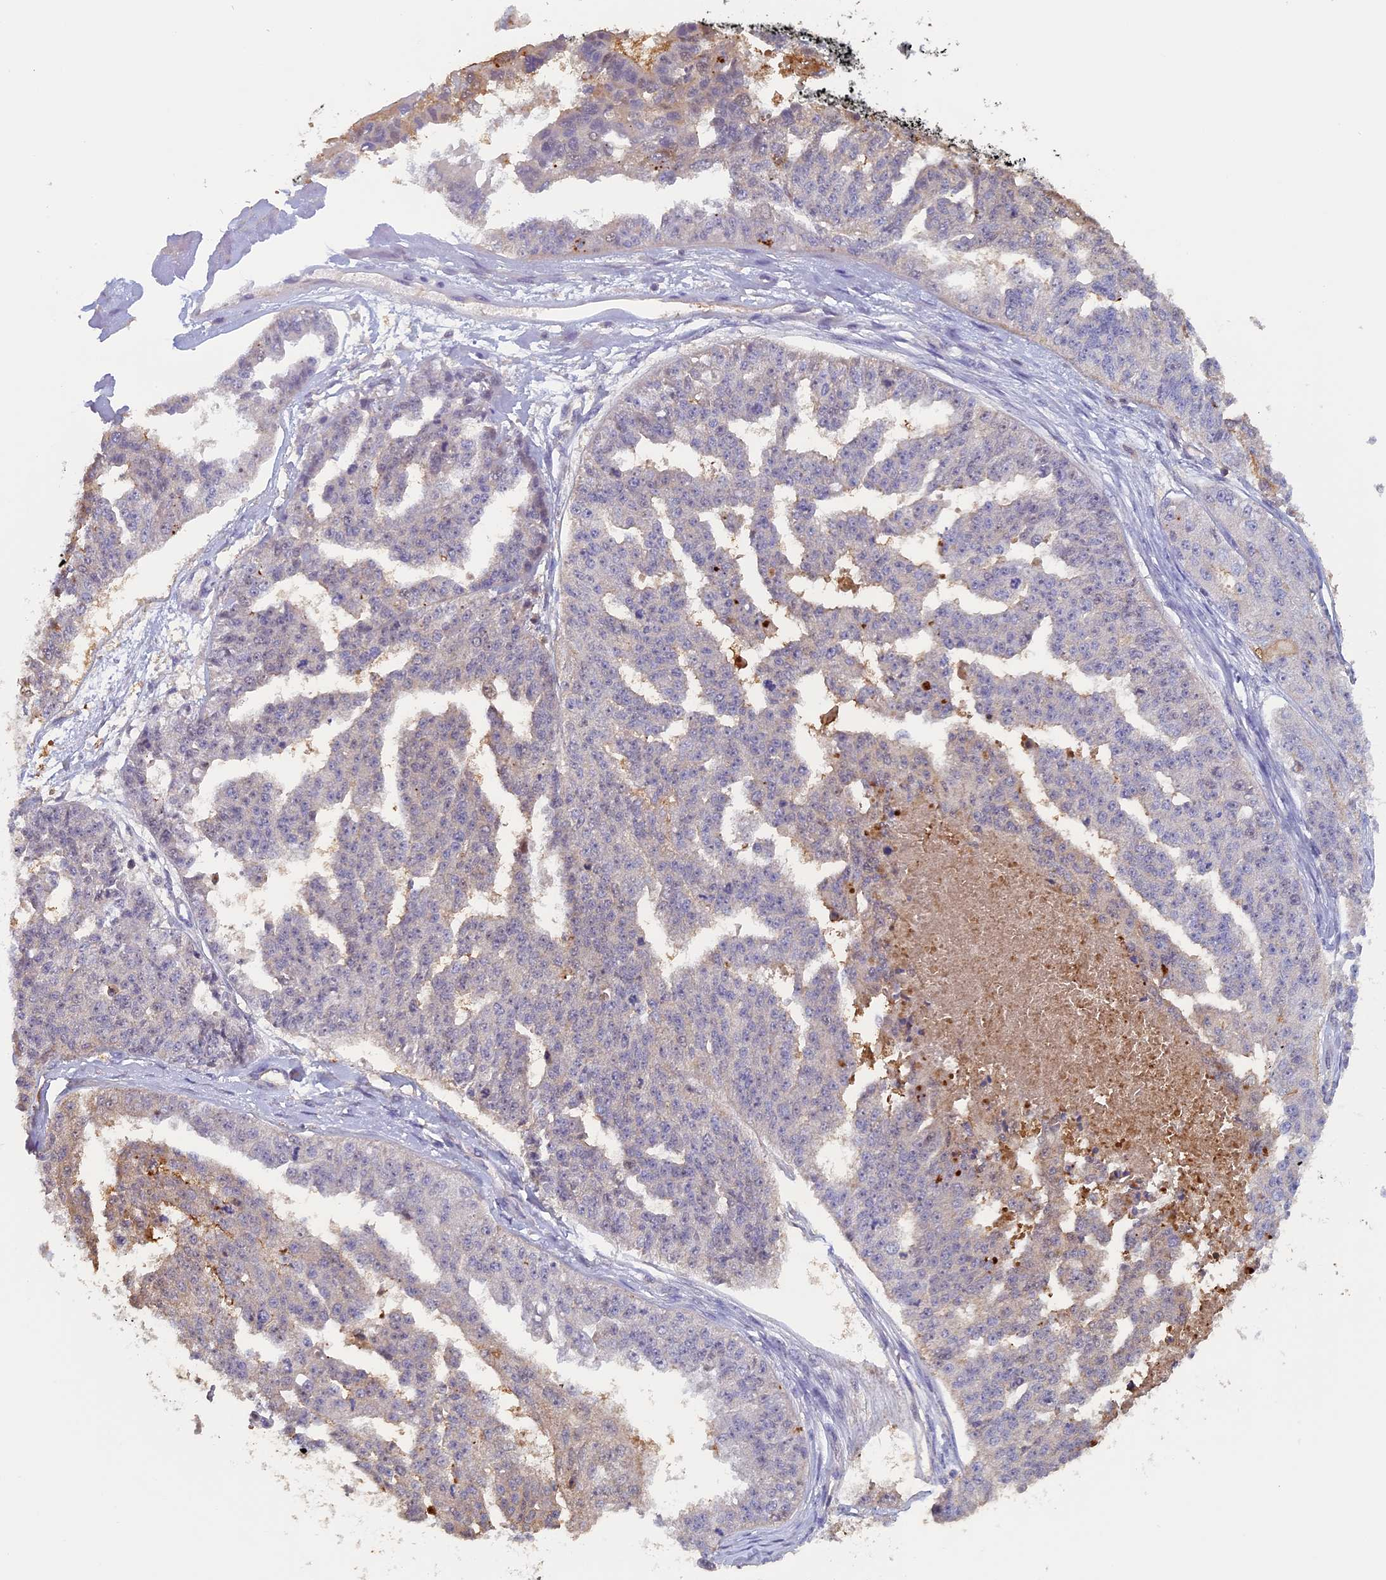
{"staining": {"intensity": "negative", "quantity": "none", "location": "none"}, "tissue": "ovarian cancer", "cell_type": "Tumor cells", "image_type": "cancer", "snomed": [{"axis": "morphology", "description": "Cystadenocarcinoma, serous, NOS"}, {"axis": "topography", "description": "Ovary"}], "caption": "IHC of human ovarian serous cystadenocarcinoma displays no positivity in tumor cells.", "gene": "FAM98C", "patient": {"sex": "female", "age": 58}}